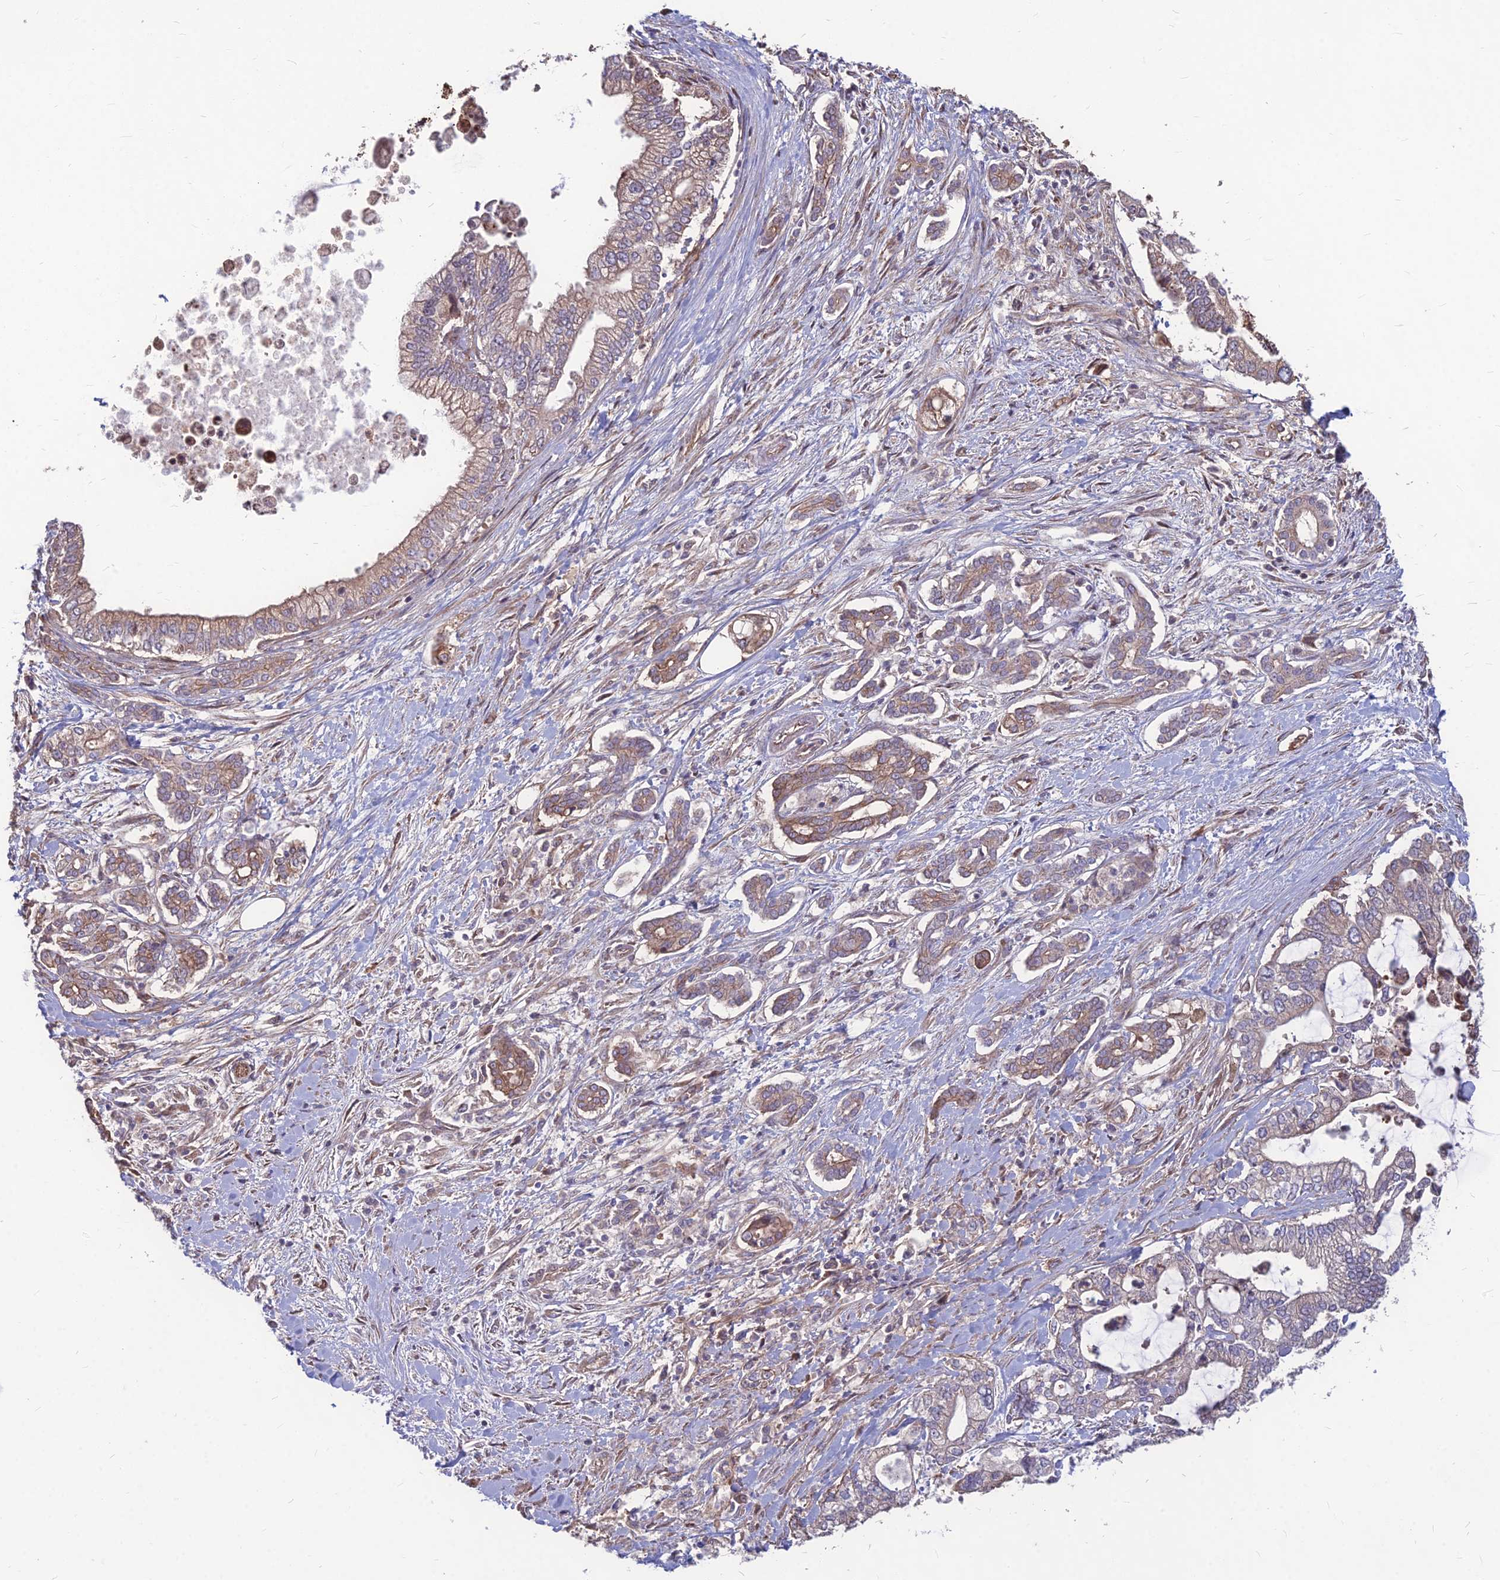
{"staining": {"intensity": "moderate", "quantity": "<25%", "location": "cytoplasmic/membranous"}, "tissue": "pancreatic cancer", "cell_type": "Tumor cells", "image_type": "cancer", "snomed": [{"axis": "morphology", "description": "Adenocarcinoma, NOS"}, {"axis": "topography", "description": "Pancreas"}], "caption": "A brown stain highlights moderate cytoplasmic/membranous expression of a protein in pancreatic cancer (adenocarcinoma) tumor cells.", "gene": "LSM6", "patient": {"sex": "male", "age": 69}}